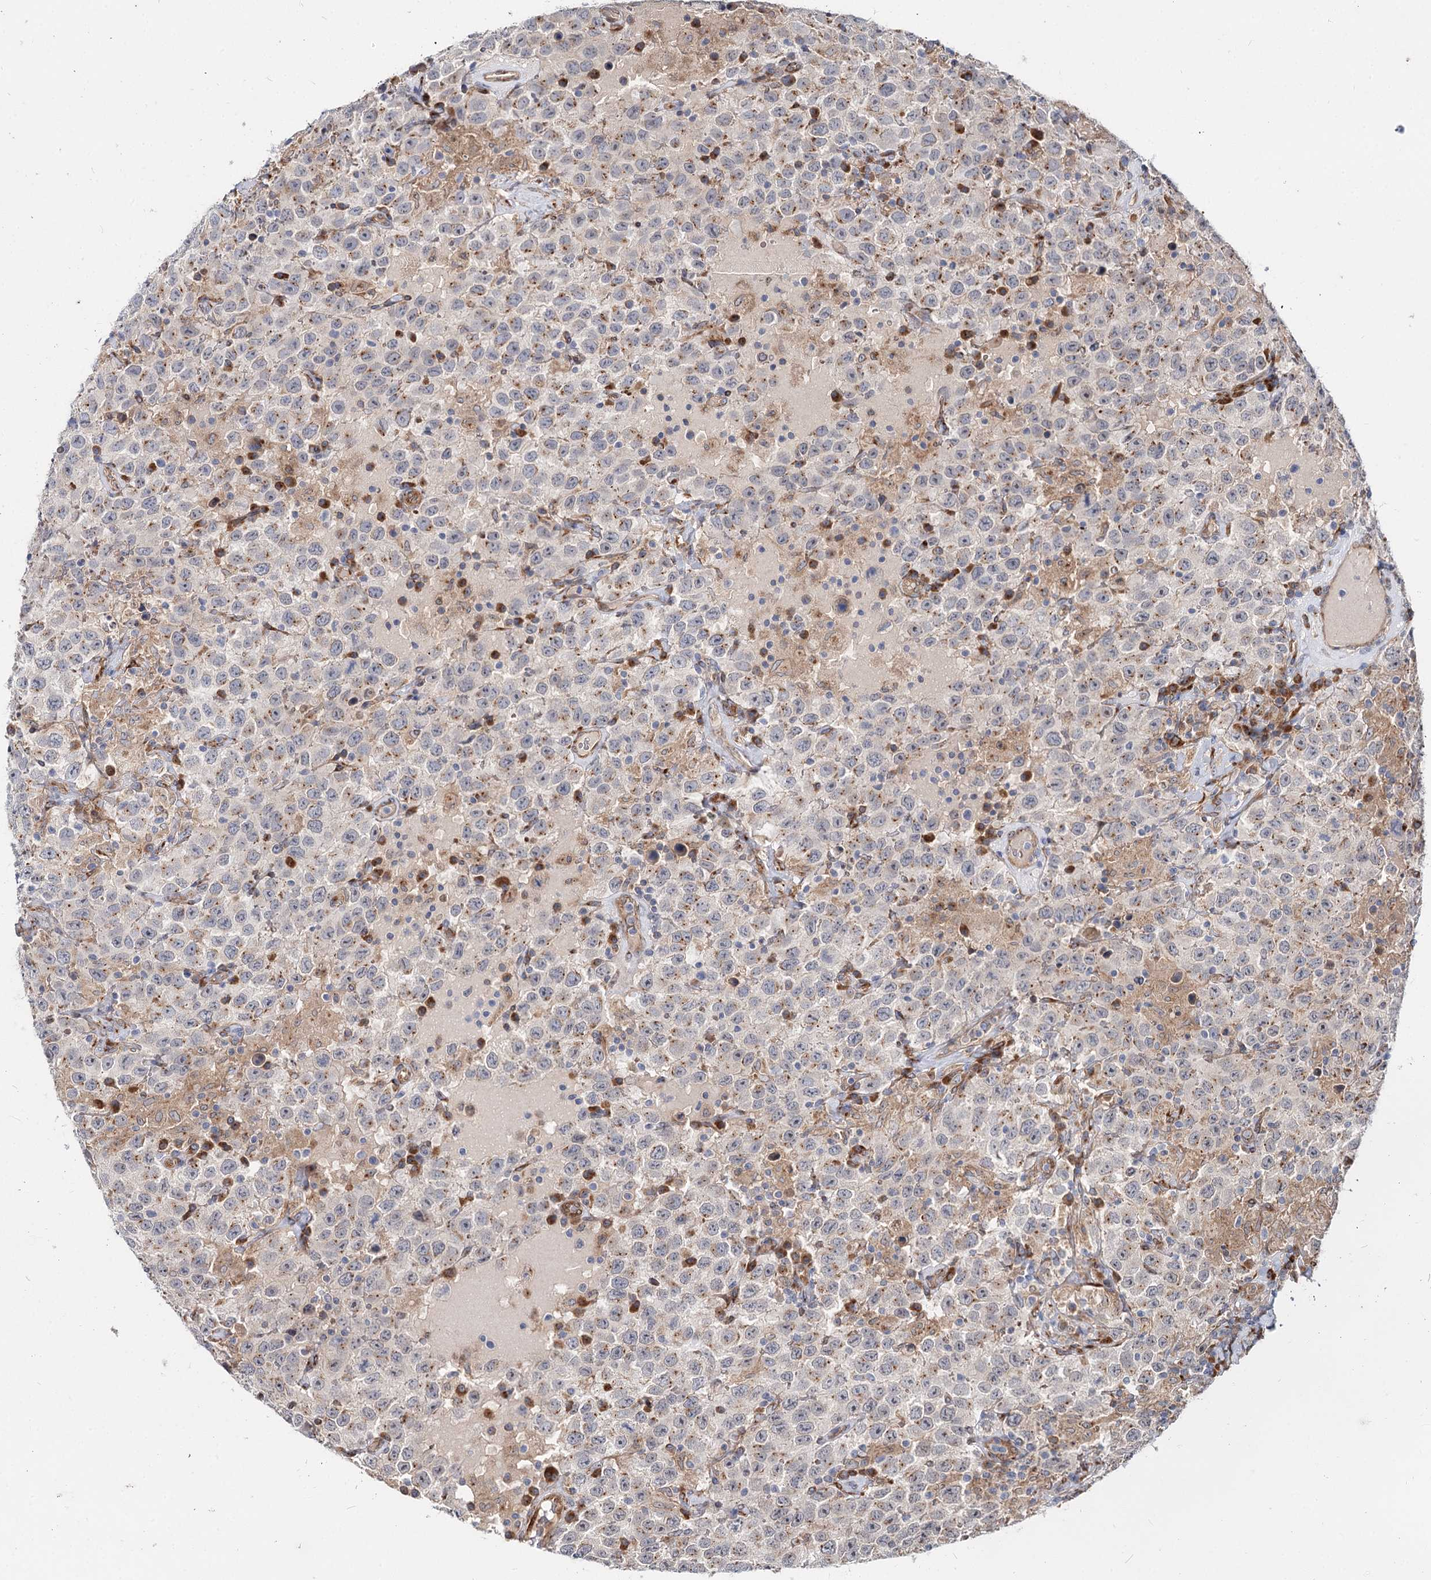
{"staining": {"intensity": "moderate", "quantity": "<25%", "location": "cytoplasmic/membranous"}, "tissue": "testis cancer", "cell_type": "Tumor cells", "image_type": "cancer", "snomed": [{"axis": "morphology", "description": "Seminoma, NOS"}, {"axis": "topography", "description": "Testis"}], "caption": "A histopathology image of testis cancer stained for a protein displays moderate cytoplasmic/membranous brown staining in tumor cells. (DAB (3,3'-diaminobenzidine) = brown stain, brightfield microscopy at high magnification).", "gene": "SPART", "patient": {"sex": "male", "age": 41}}